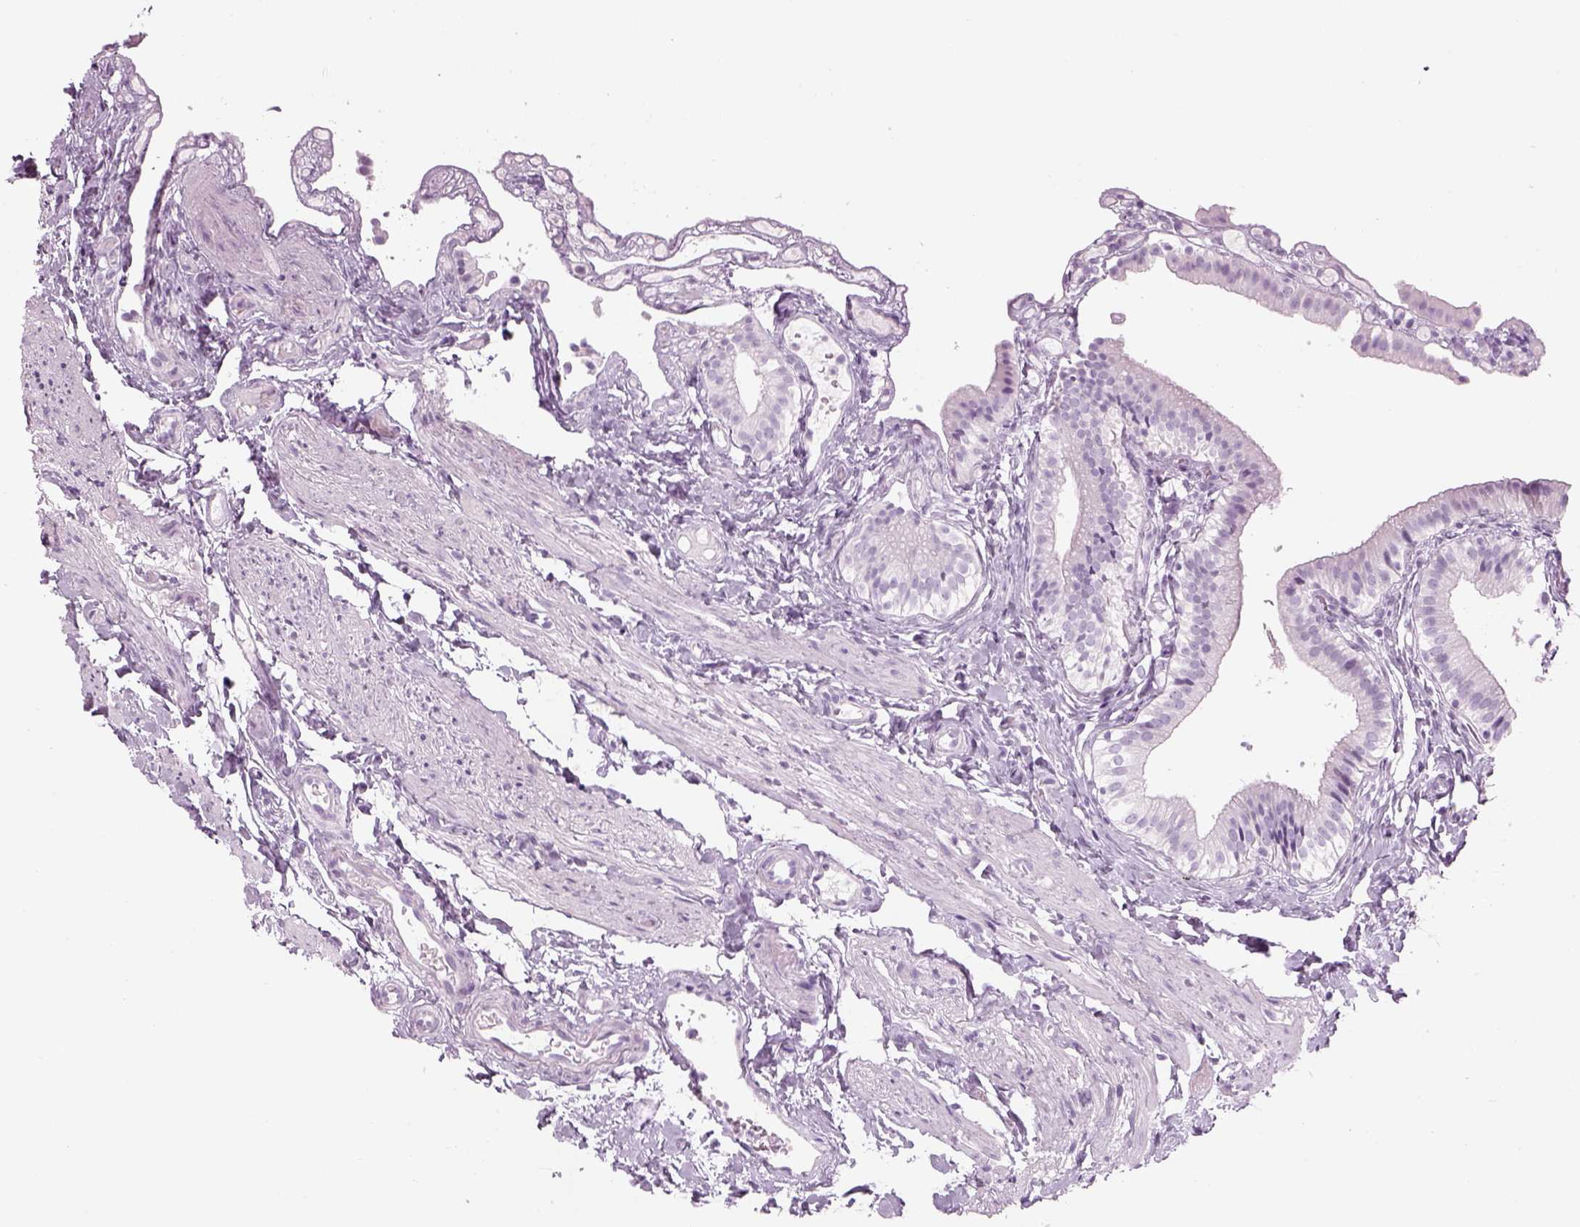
{"staining": {"intensity": "negative", "quantity": "none", "location": "none"}, "tissue": "gallbladder", "cell_type": "Glandular cells", "image_type": "normal", "snomed": [{"axis": "morphology", "description": "Normal tissue, NOS"}, {"axis": "topography", "description": "Gallbladder"}], "caption": "Immunohistochemistry (IHC) histopathology image of benign gallbladder: human gallbladder stained with DAB reveals no significant protein expression in glandular cells.", "gene": "SAG", "patient": {"sex": "female", "age": 47}}